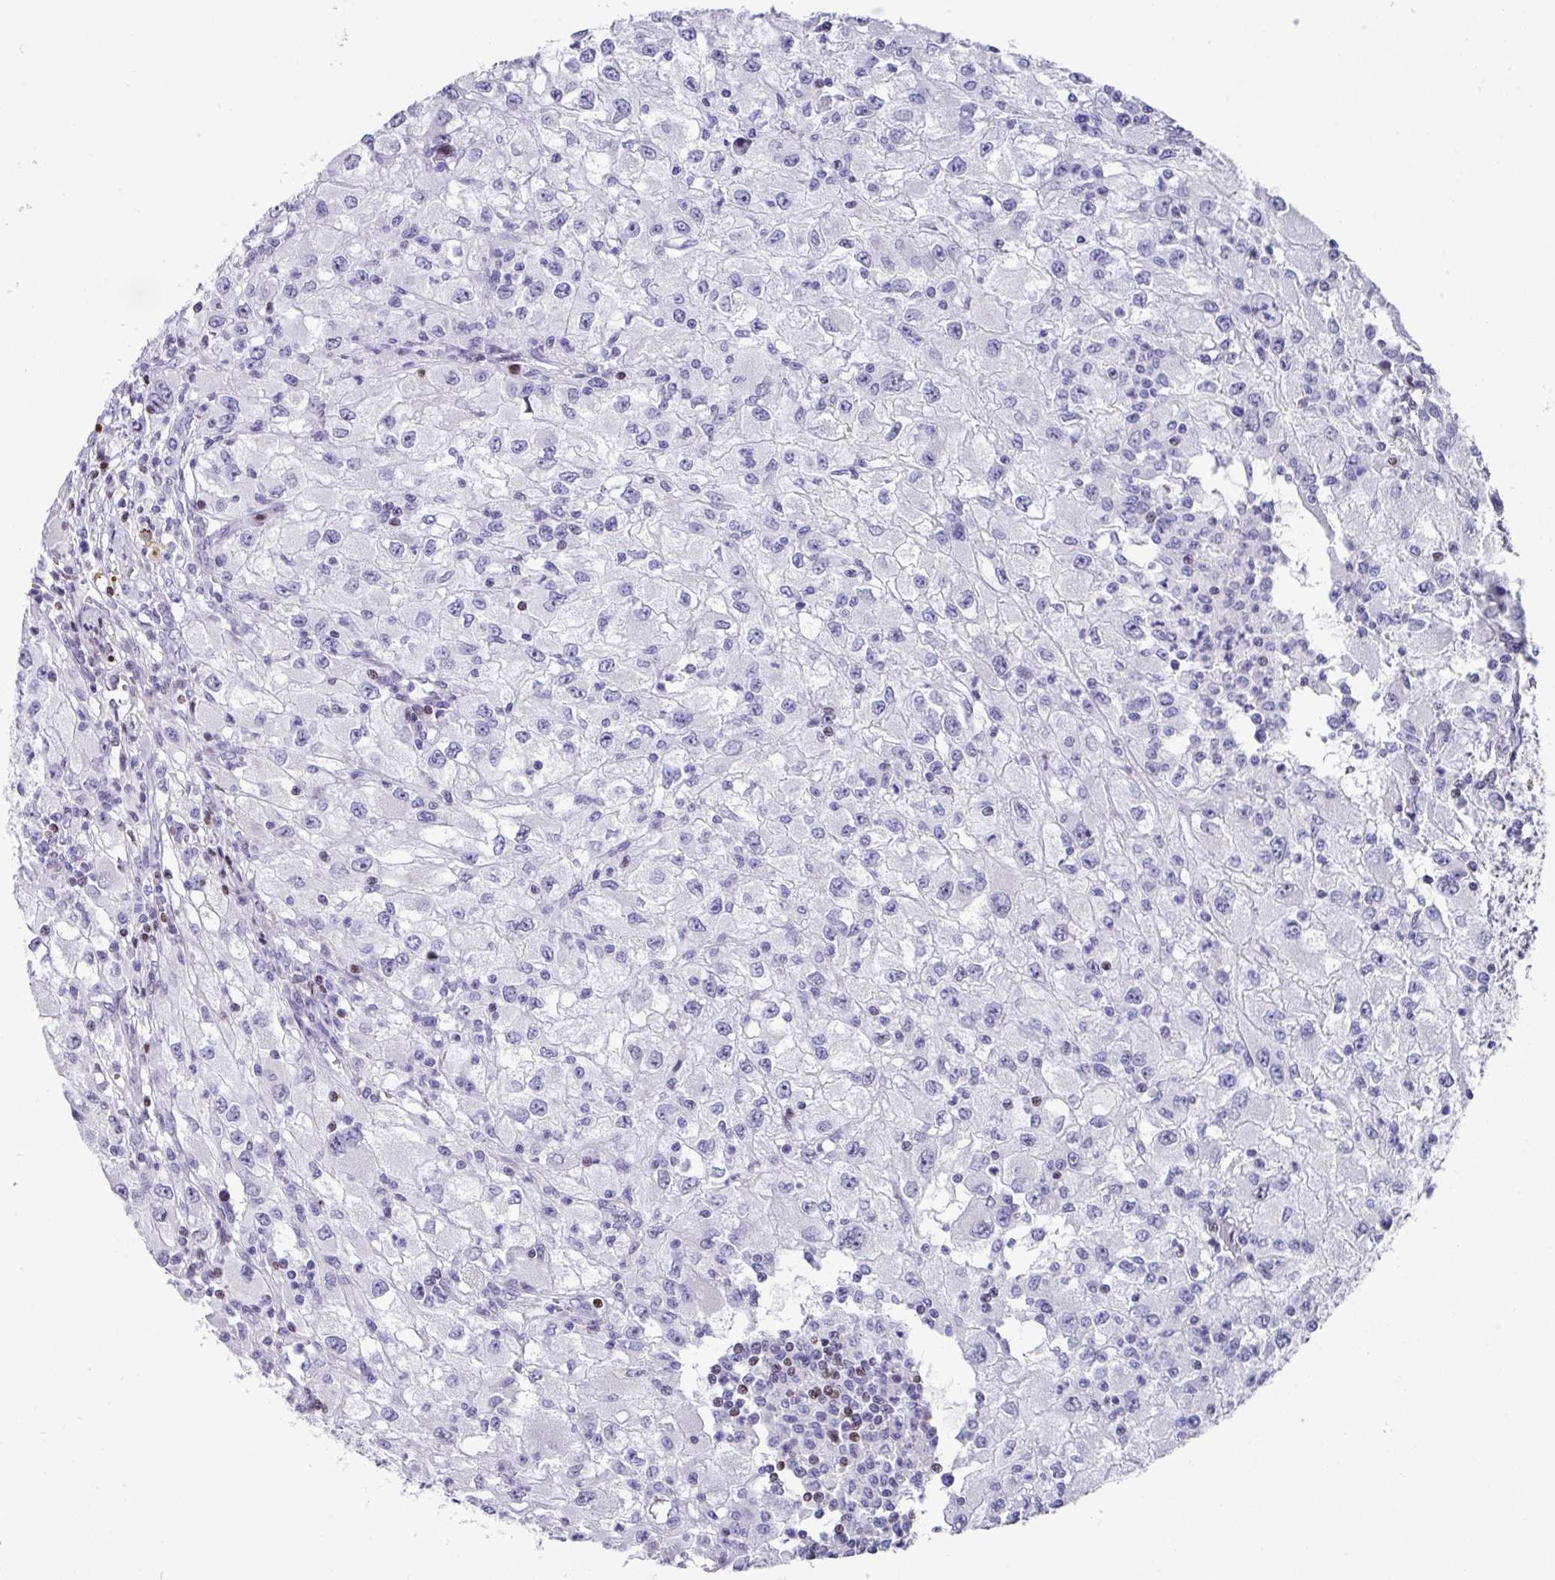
{"staining": {"intensity": "negative", "quantity": "none", "location": "none"}, "tissue": "renal cancer", "cell_type": "Tumor cells", "image_type": "cancer", "snomed": [{"axis": "morphology", "description": "Adenocarcinoma, NOS"}, {"axis": "topography", "description": "Kidney"}], "caption": "There is no significant expression in tumor cells of renal cancer. (DAB (3,3'-diaminobenzidine) immunohistochemistry (IHC) visualized using brightfield microscopy, high magnification).", "gene": "TCF3", "patient": {"sex": "female", "age": 67}}